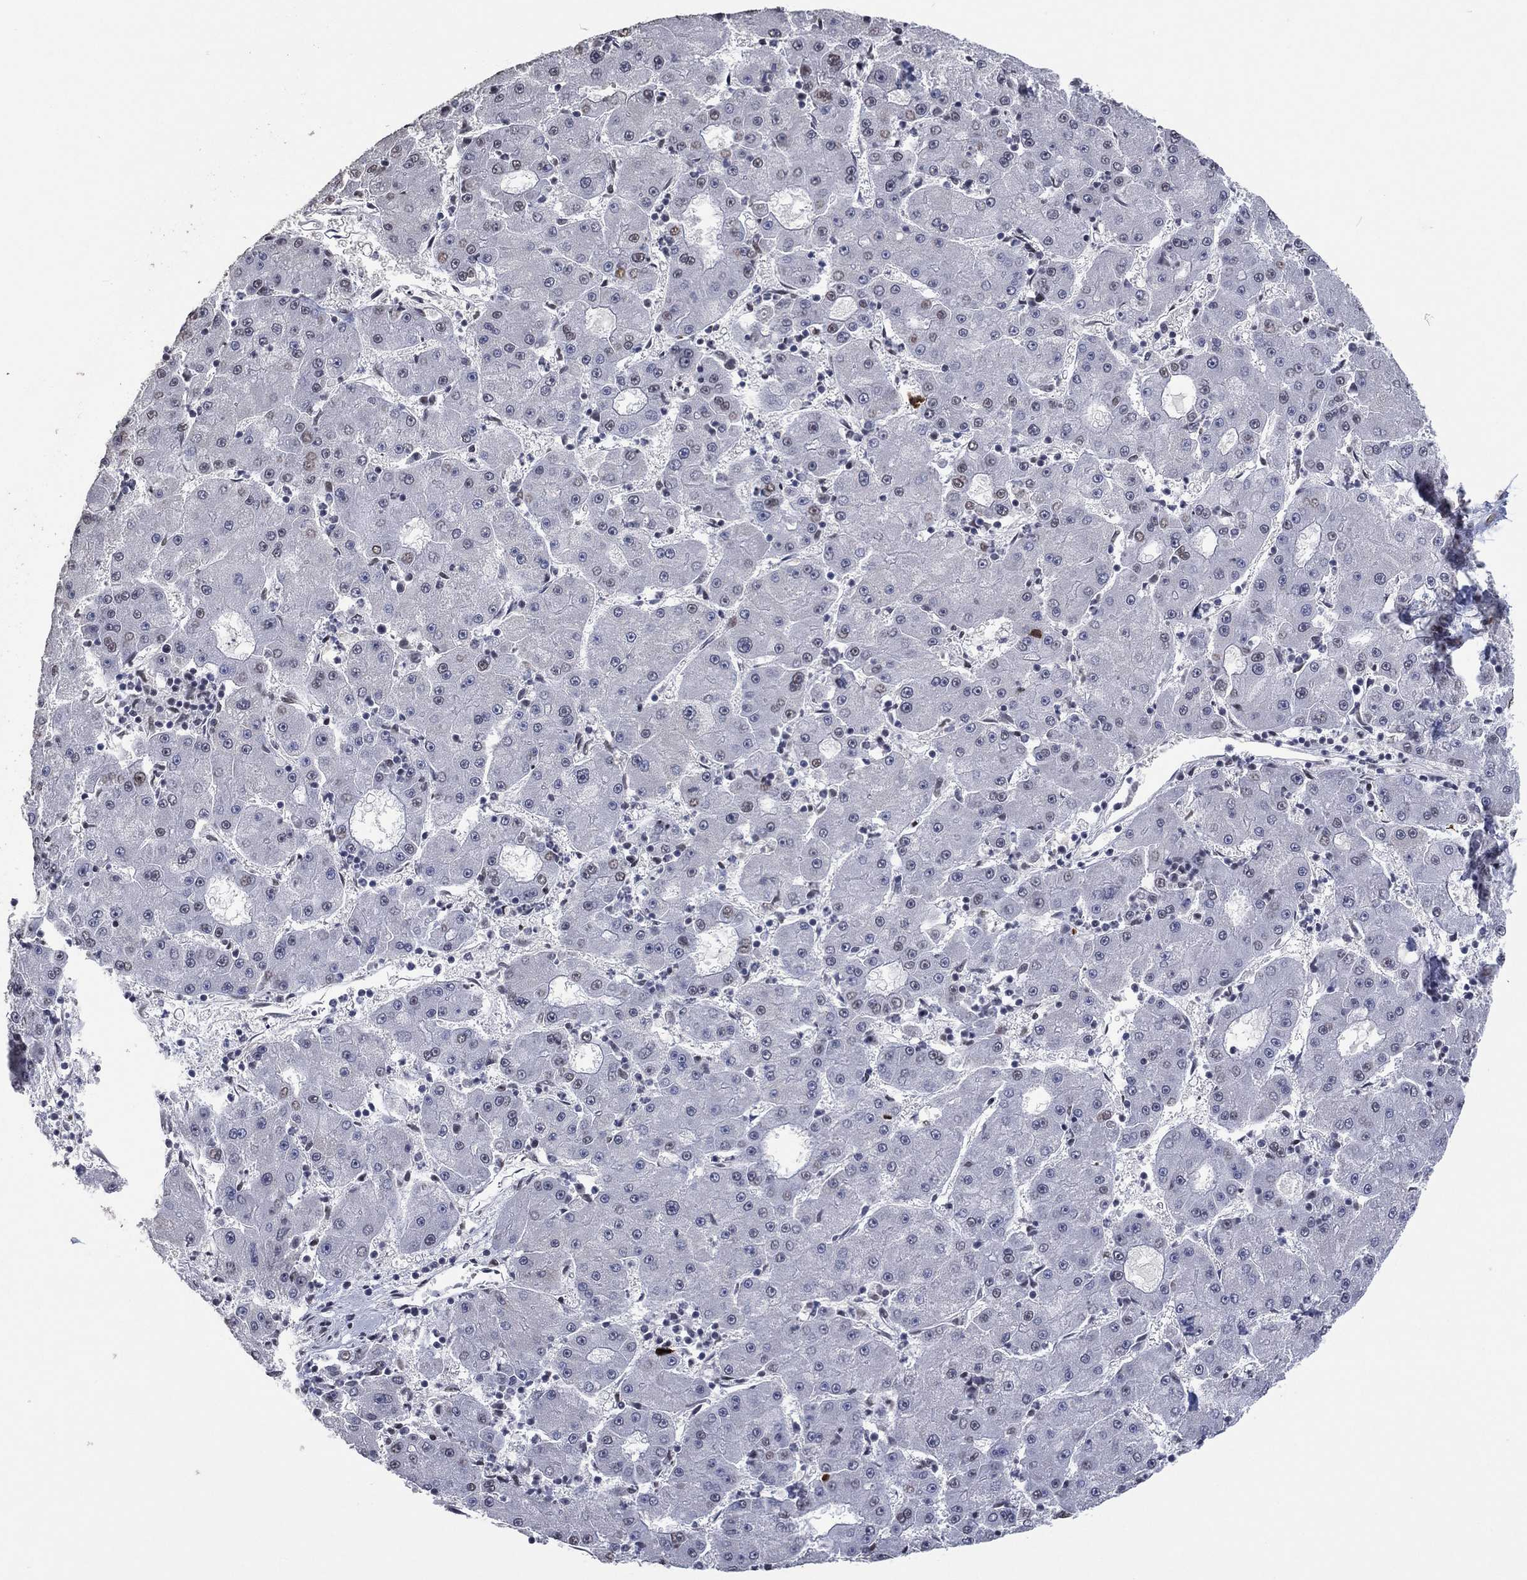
{"staining": {"intensity": "negative", "quantity": "none", "location": "none"}, "tissue": "liver cancer", "cell_type": "Tumor cells", "image_type": "cancer", "snomed": [{"axis": "morphology", "description": "Carcinoma, Hepatocellular, NOS"}, {"axis": "topography", "description": "Liver"}], "caption": "Histopathology image shows no significant protein staining in tumor cells of liver cancer.", "gene": "EHMT1", "patient": {"sex": "male", "age": 73}}